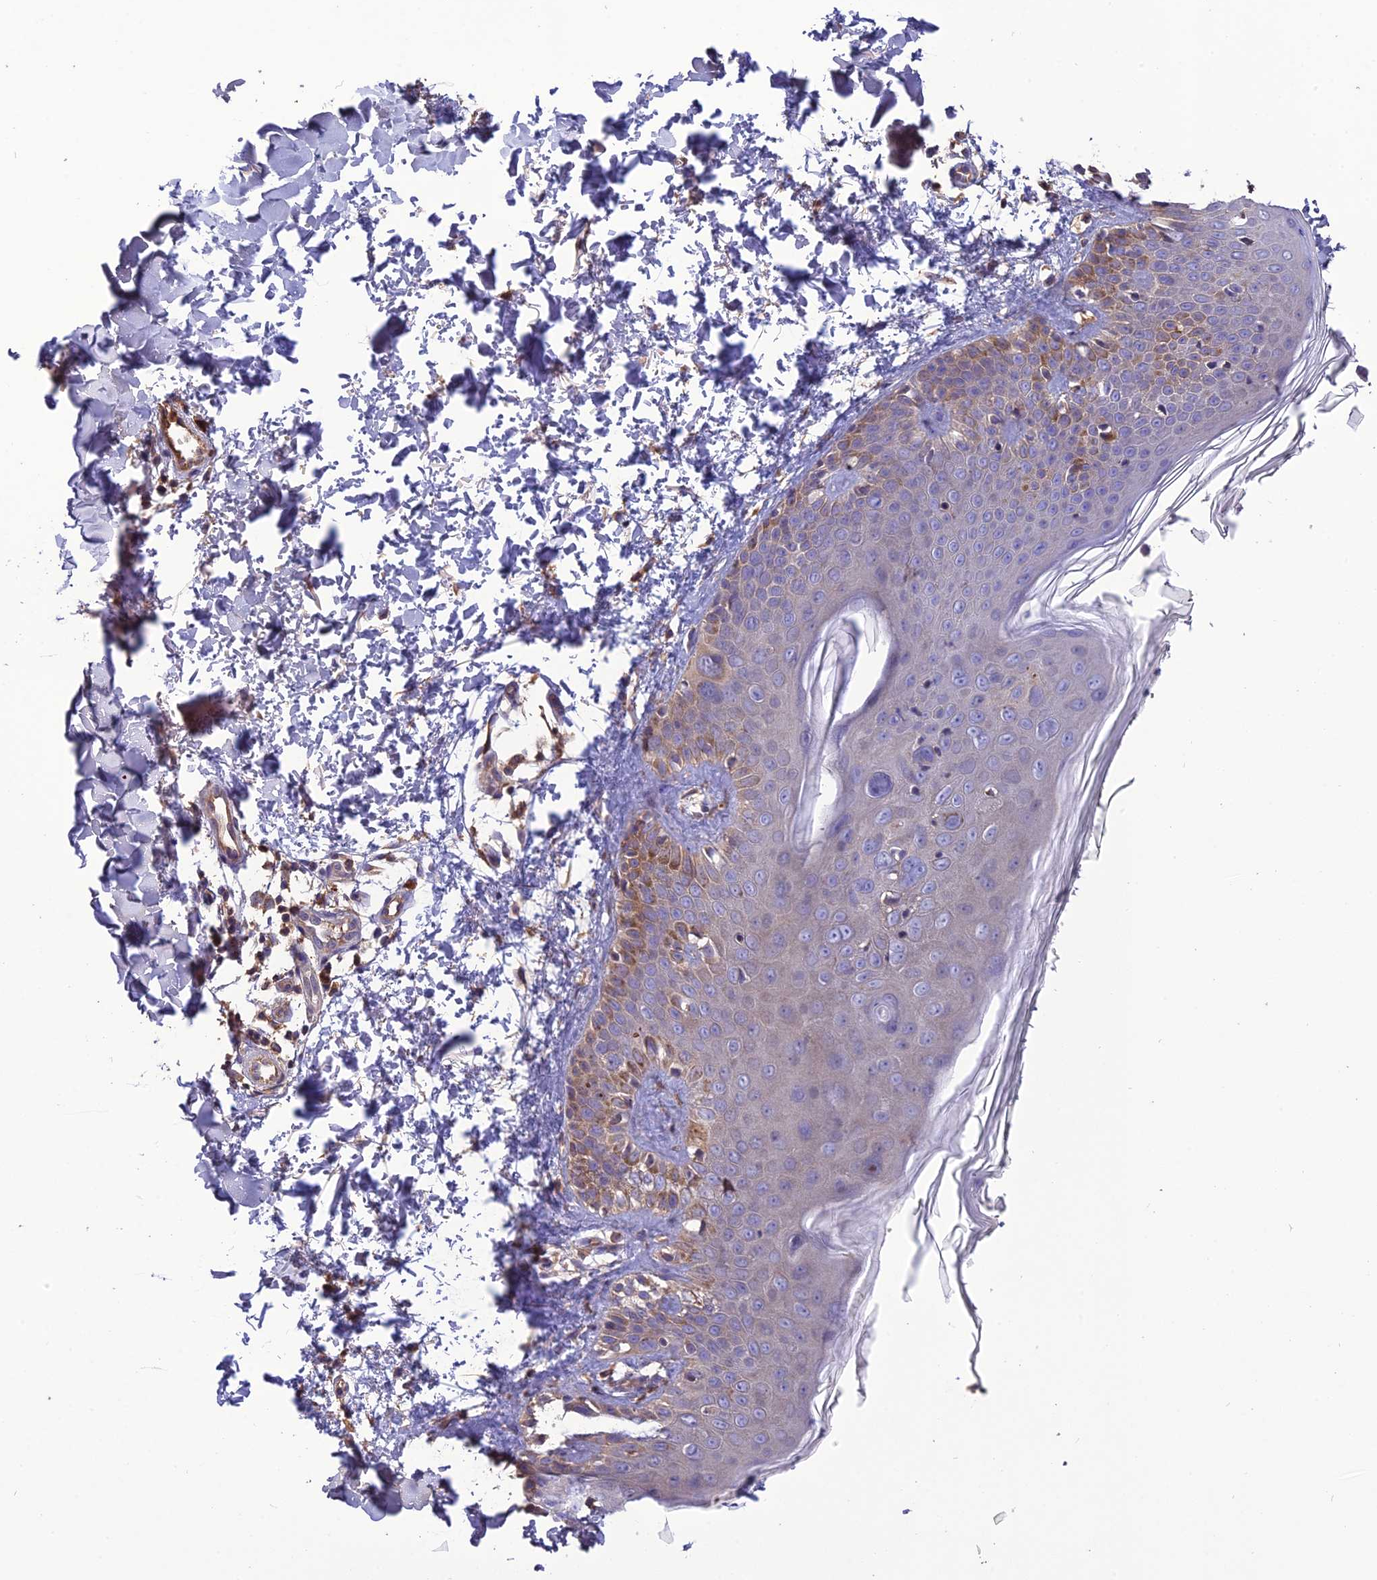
{"staining": {"intensity": "moderate", "quantity": "<25%", "location": "cytoplasmic/membranous"}, "tissue": "skin", "cell_type": "Fibroblasts", "image_type": "normal", "snomed": [{"axis": "morphology", "description": "Normal tissue, NOS"}, {"axis": "topography", "description": "Skin"}], "caption": "Protein staining of benign skin reveals moderate cytoplasmic/membranous positivity in about <25% of fibroblasts.", "gene": "MIOS", "patient": {"sex": "male", "age": 37}}